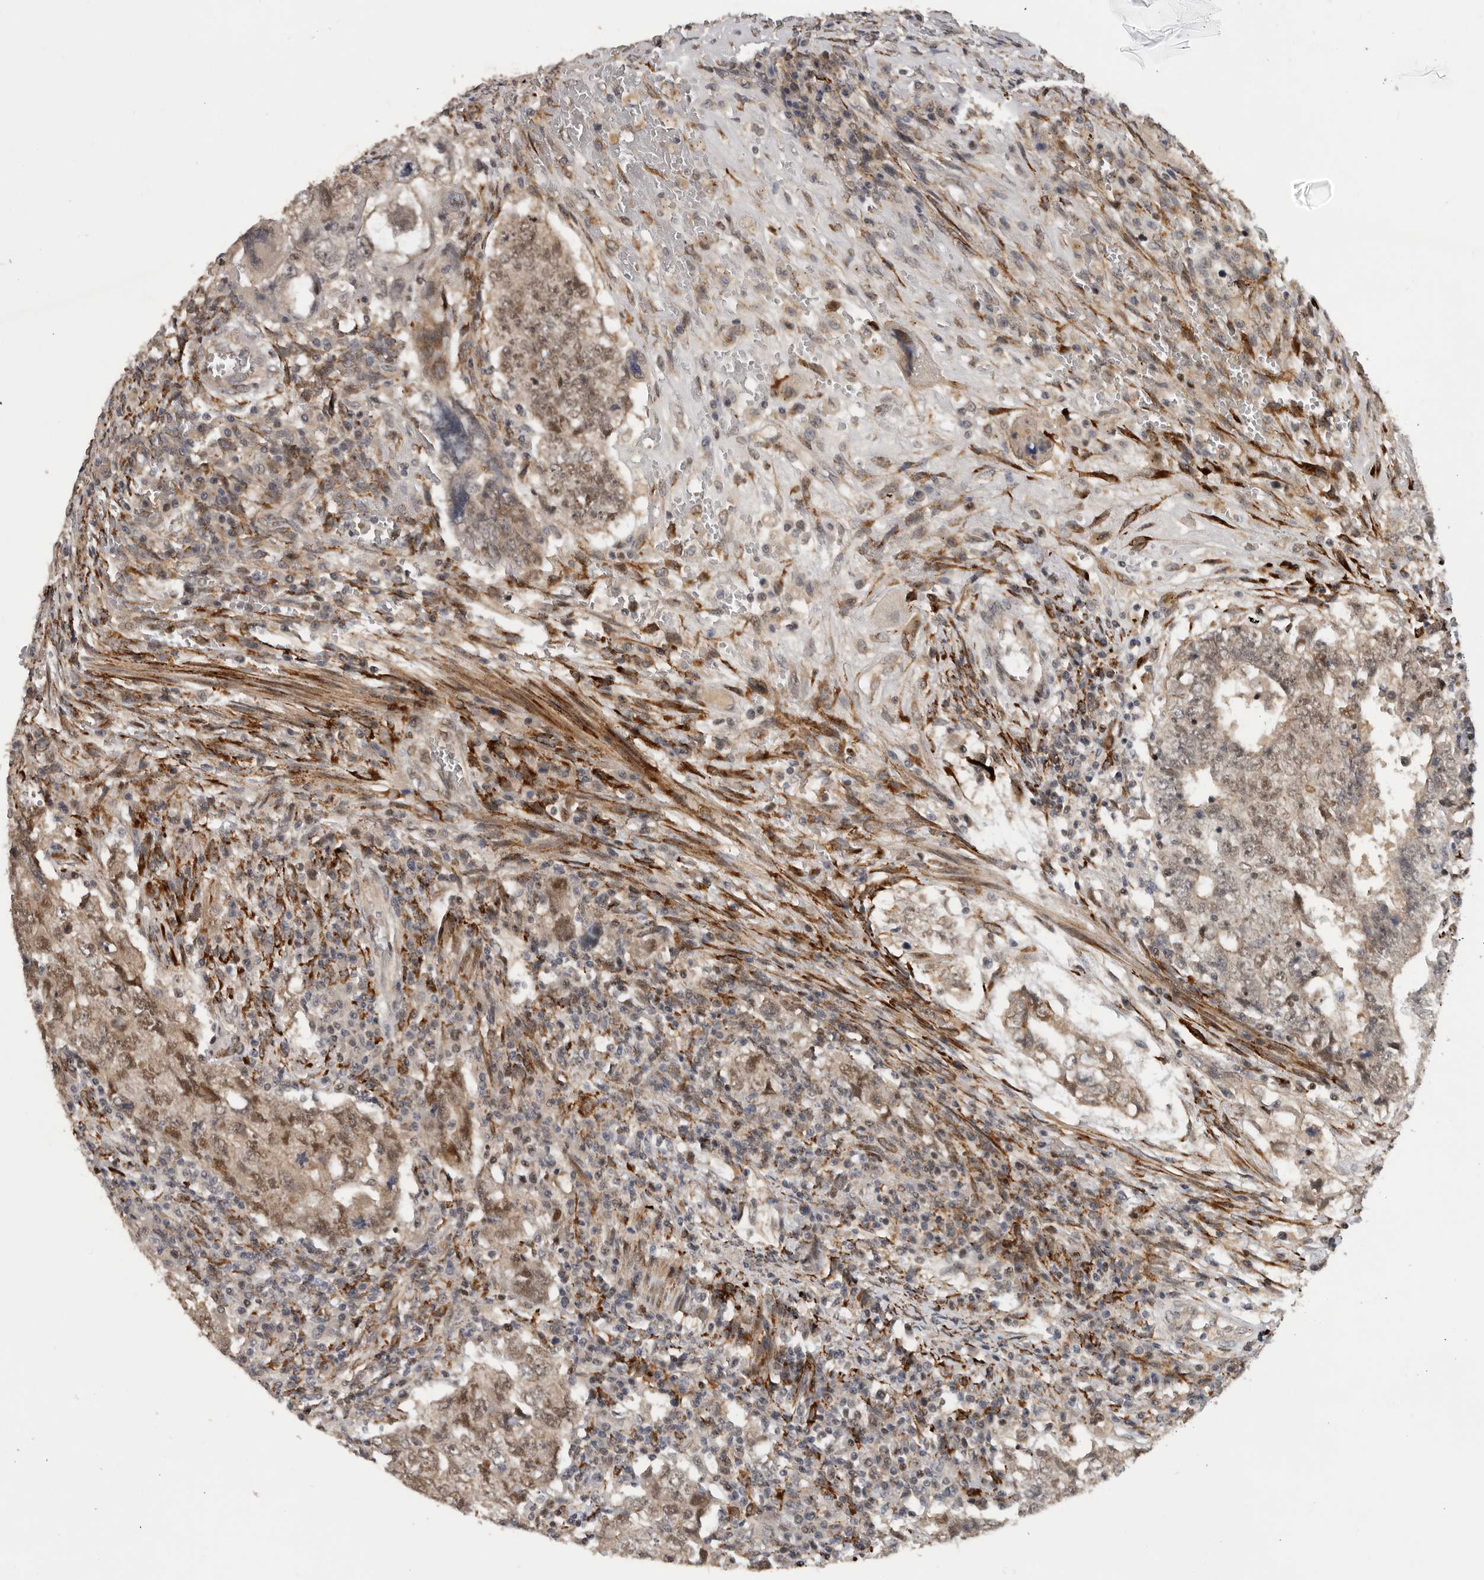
{"staining": {"intensity": "moderate", "quantity": ">75%", "location": "nuclear"}, "tissue": "testis cancer", "cell_type": "Tumor cells", "image_type": "cancer", "snomed": [{"axis": "morphology", "description": "Carcinoma, Embryonal, NOS"}, {"axis": "topography", "description": "Testis"}], "caption": "Immunohistochemical staining of embryonal carcinoma (testis) exhibits medium levels of moderate nuclear protein expression in about >75% of tumor cells.", "gene": "HENMT1", "patient": {"sex": "male", "age": 26}}